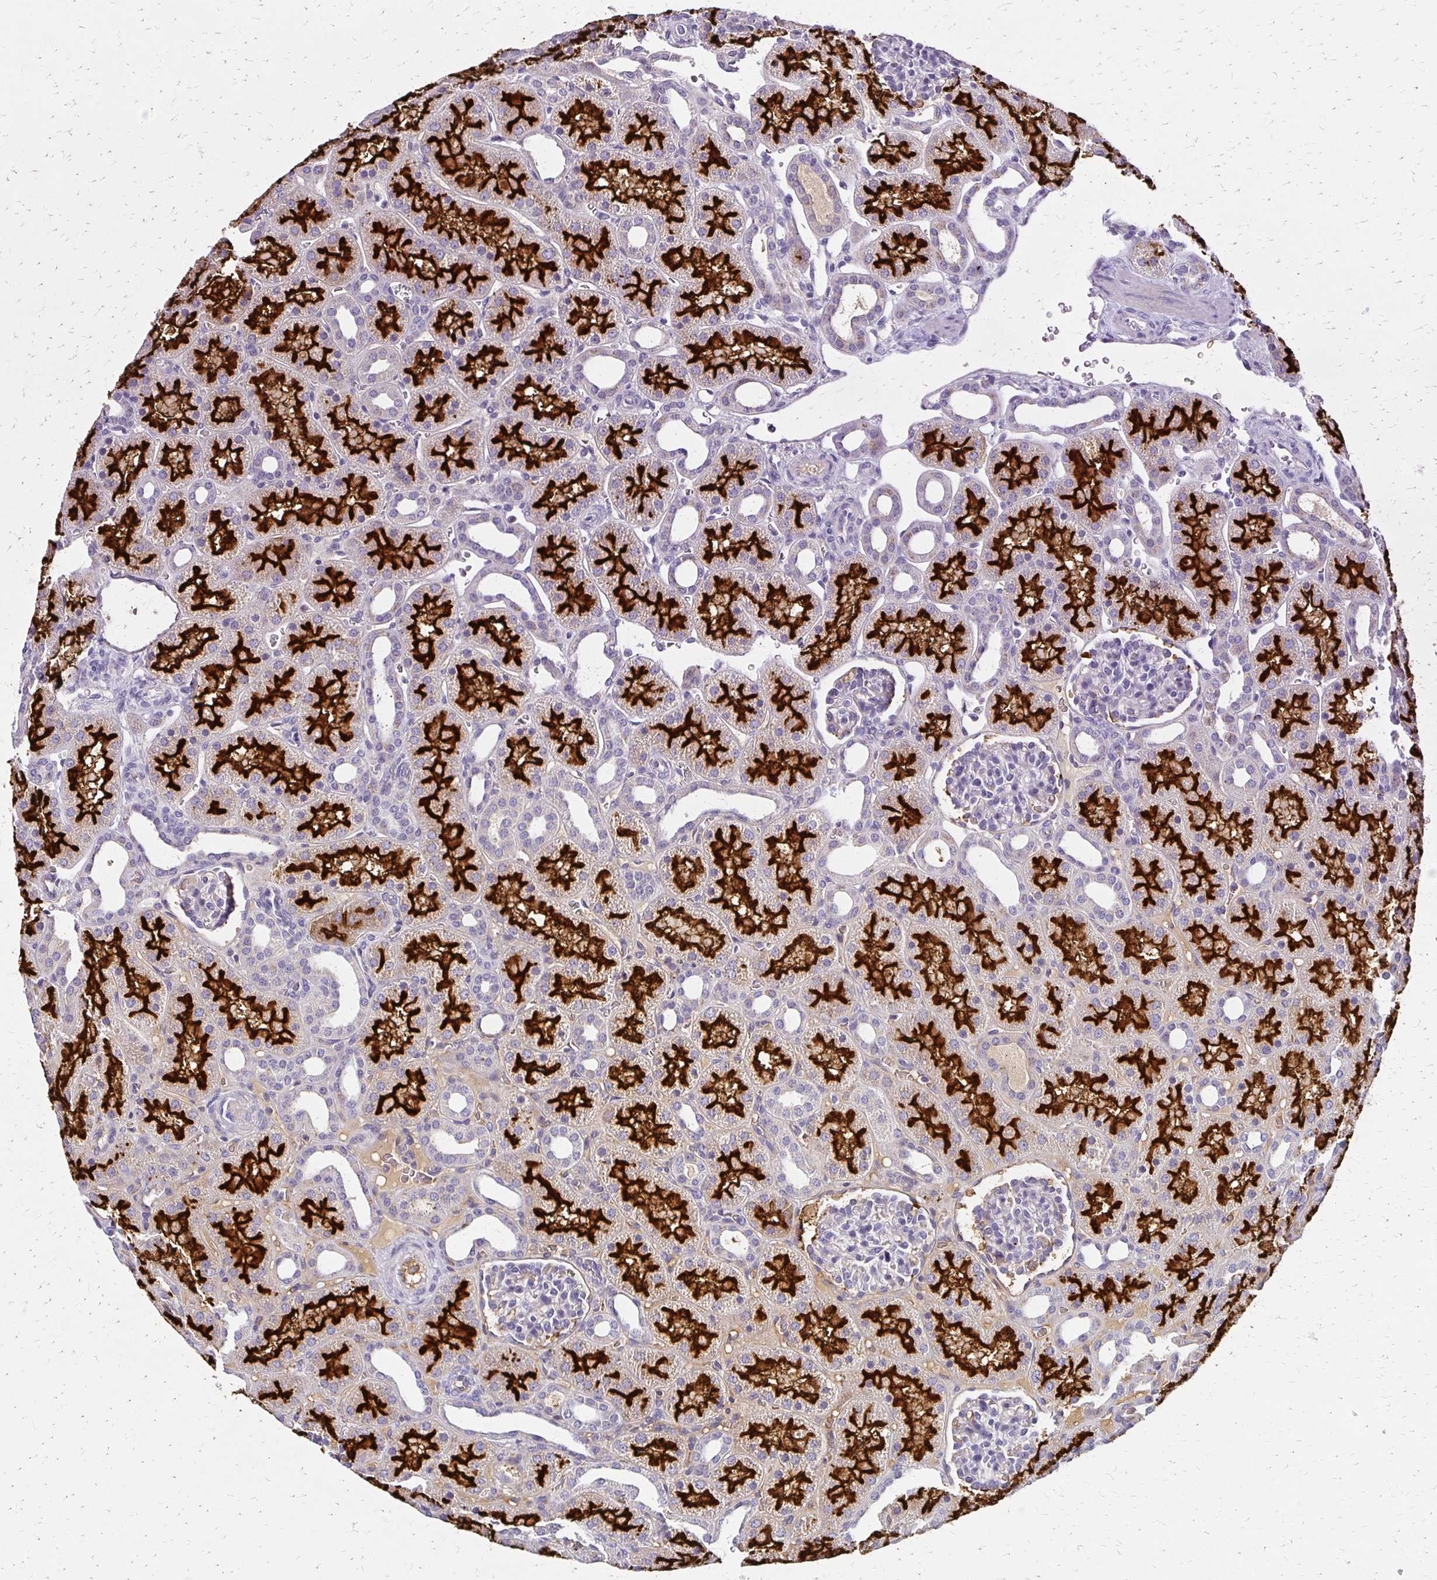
{"staining": {"intensity": "negative", "quantity": "none", "location": "none"}, "tissue": "kidney", "cell_type": "Cells in glomeruli", "image_type": "normal", "snomed": [{"axis": "morphology", "description": "Normal tissue, NOS"}, {"axis": "topography", "description": "Kidney"}], "caption": "This is a histopathology image of immunohistochemistry staining of normal kidney, which shows no expression in cells in glomeruli.", "gene": "BBS12", "patient": {"sex": "male", "age": 2}}